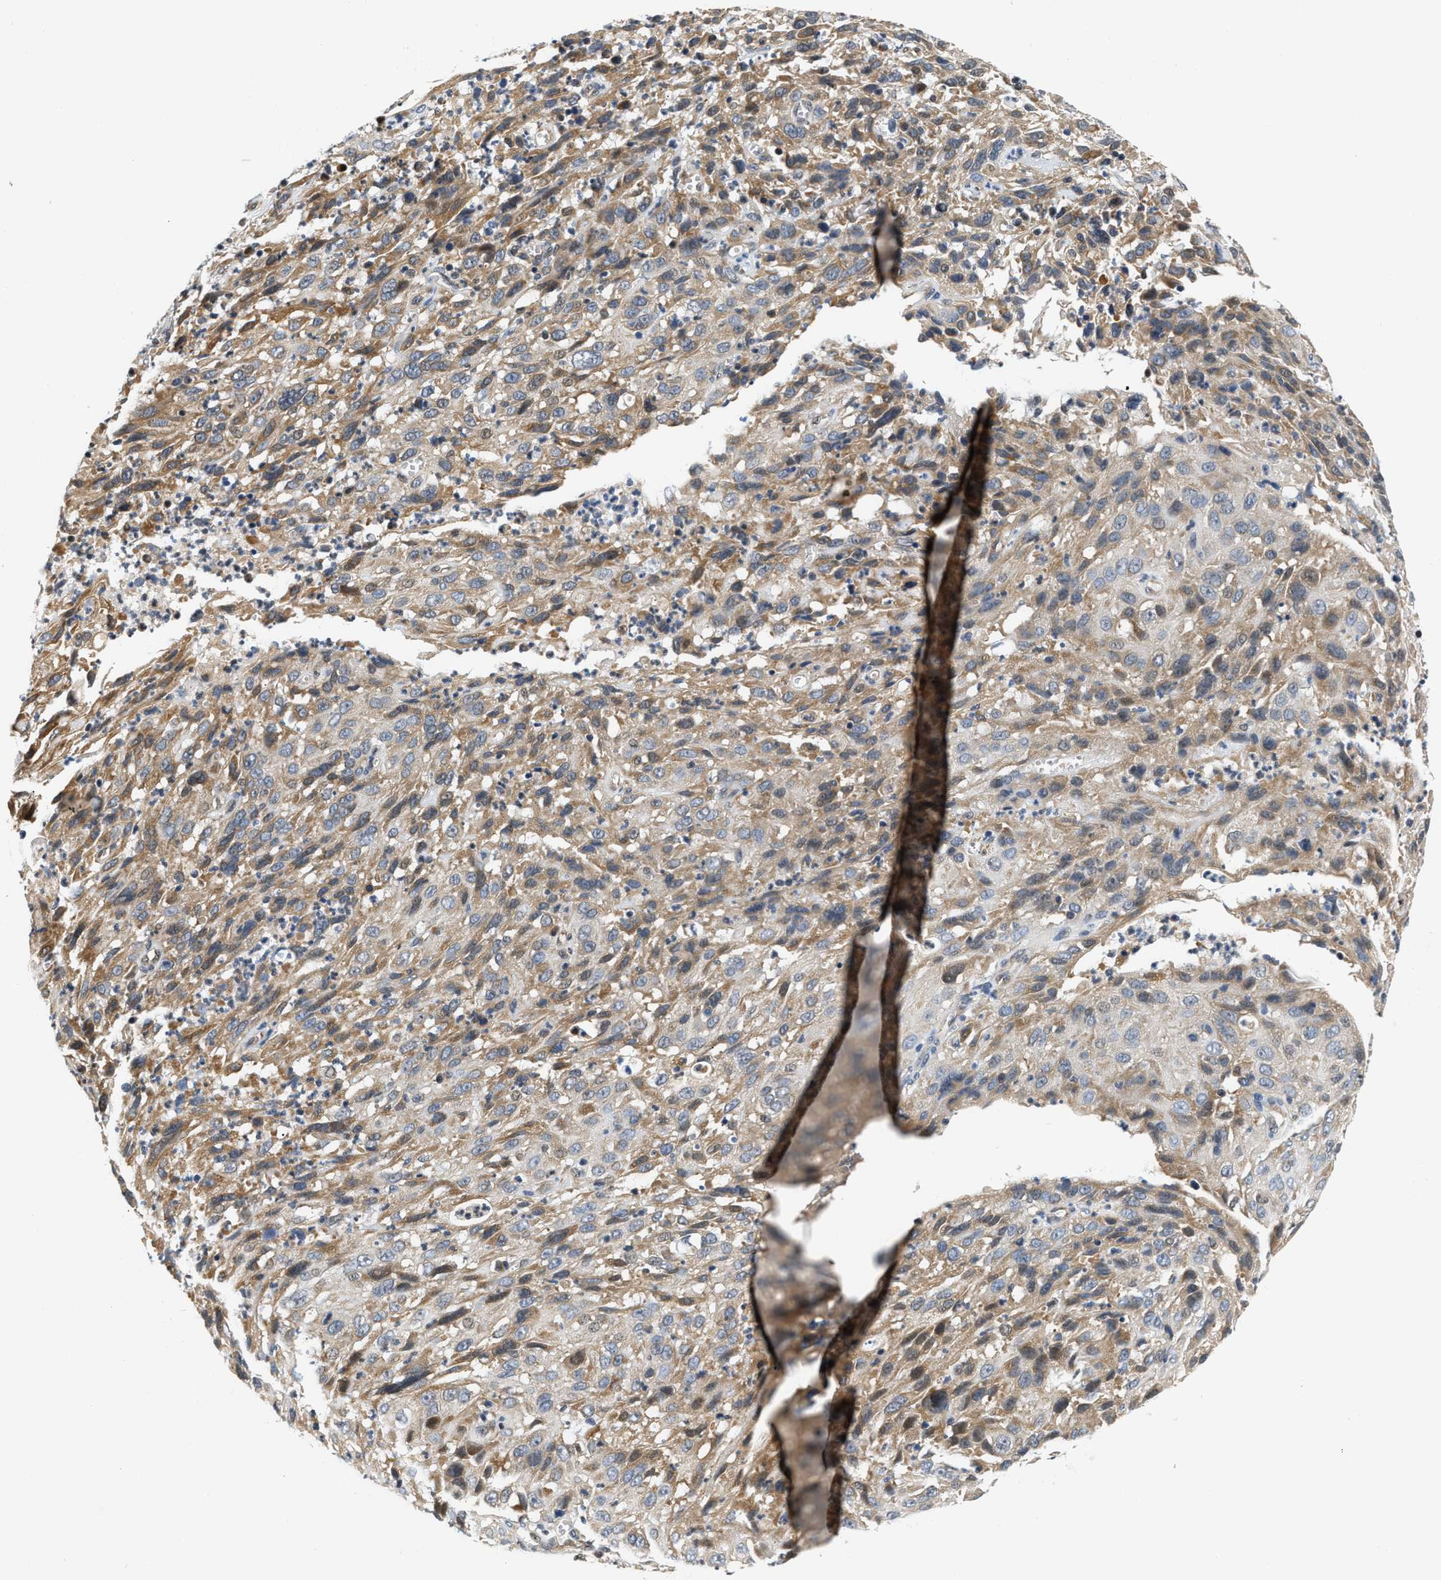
{"staining": {"intensity": "moderate", "quantity": ">75%", "location": "cytoplasmic/membranous"}, "tissue": "cervical cancer", "cell_type": "Tumor cells", "image_type": "cancer", "snomed": [{"axis": "morphology", "description": "Squamous cell carcinoma, NOS"}, {"axis": "topography", "description": "Cervix"}], "caption": "Cervical cancer (squamous cell carcinoma) tissue reveals moderate cytoplasmic/membranous positivity in approximately >75% of tumor cells The staining was performed using DAB, with brown indicating positive protein expression. Nuclei are stained blue with hematoxylin.", "gene": "TNIP2", "patient": {"sex": "female", "age": 32}}